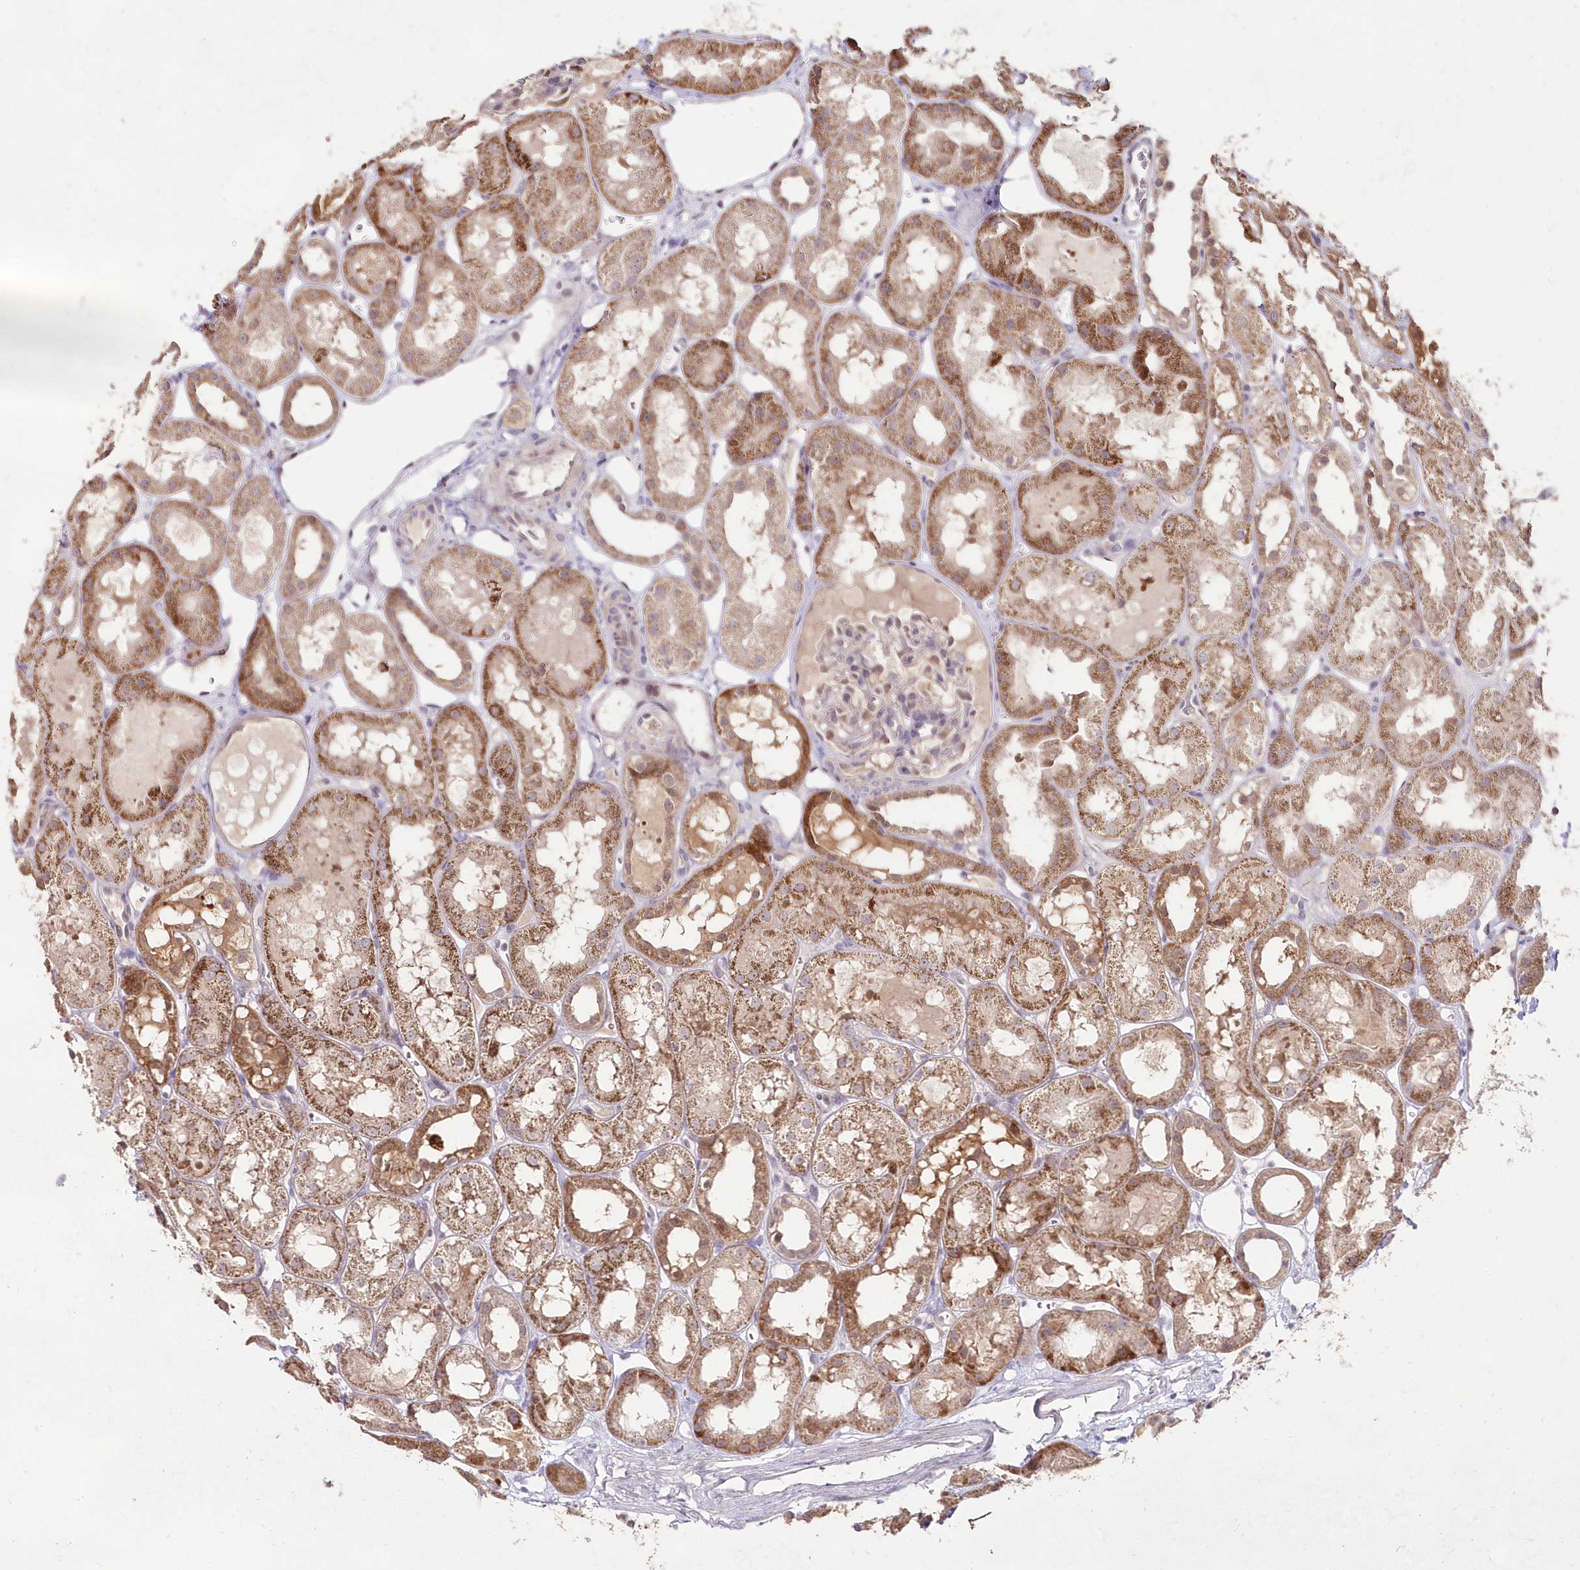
{"staining": {"intensity": "weak", "quantity": "<25%", "location": "cytoplasmic/membranous"}, "tissue": "kidney", "cell_type": "Cells in glomeruli", "image_type": "normal", "snomed": [{"axis": "morphology", "description": "Normal tissue, NOS"}, {"axis": "topography", "description": "Kidney"}, {"axis": "topography", "description": "Urinary bladder"}], "caption": "This is an immunohistochemistry (IHC) photomicrograph of benign human kidney. There is no staining in cells in glomeruli.", "gene": "IMPA1", "patient": {"sex": "male", "age": 16}}